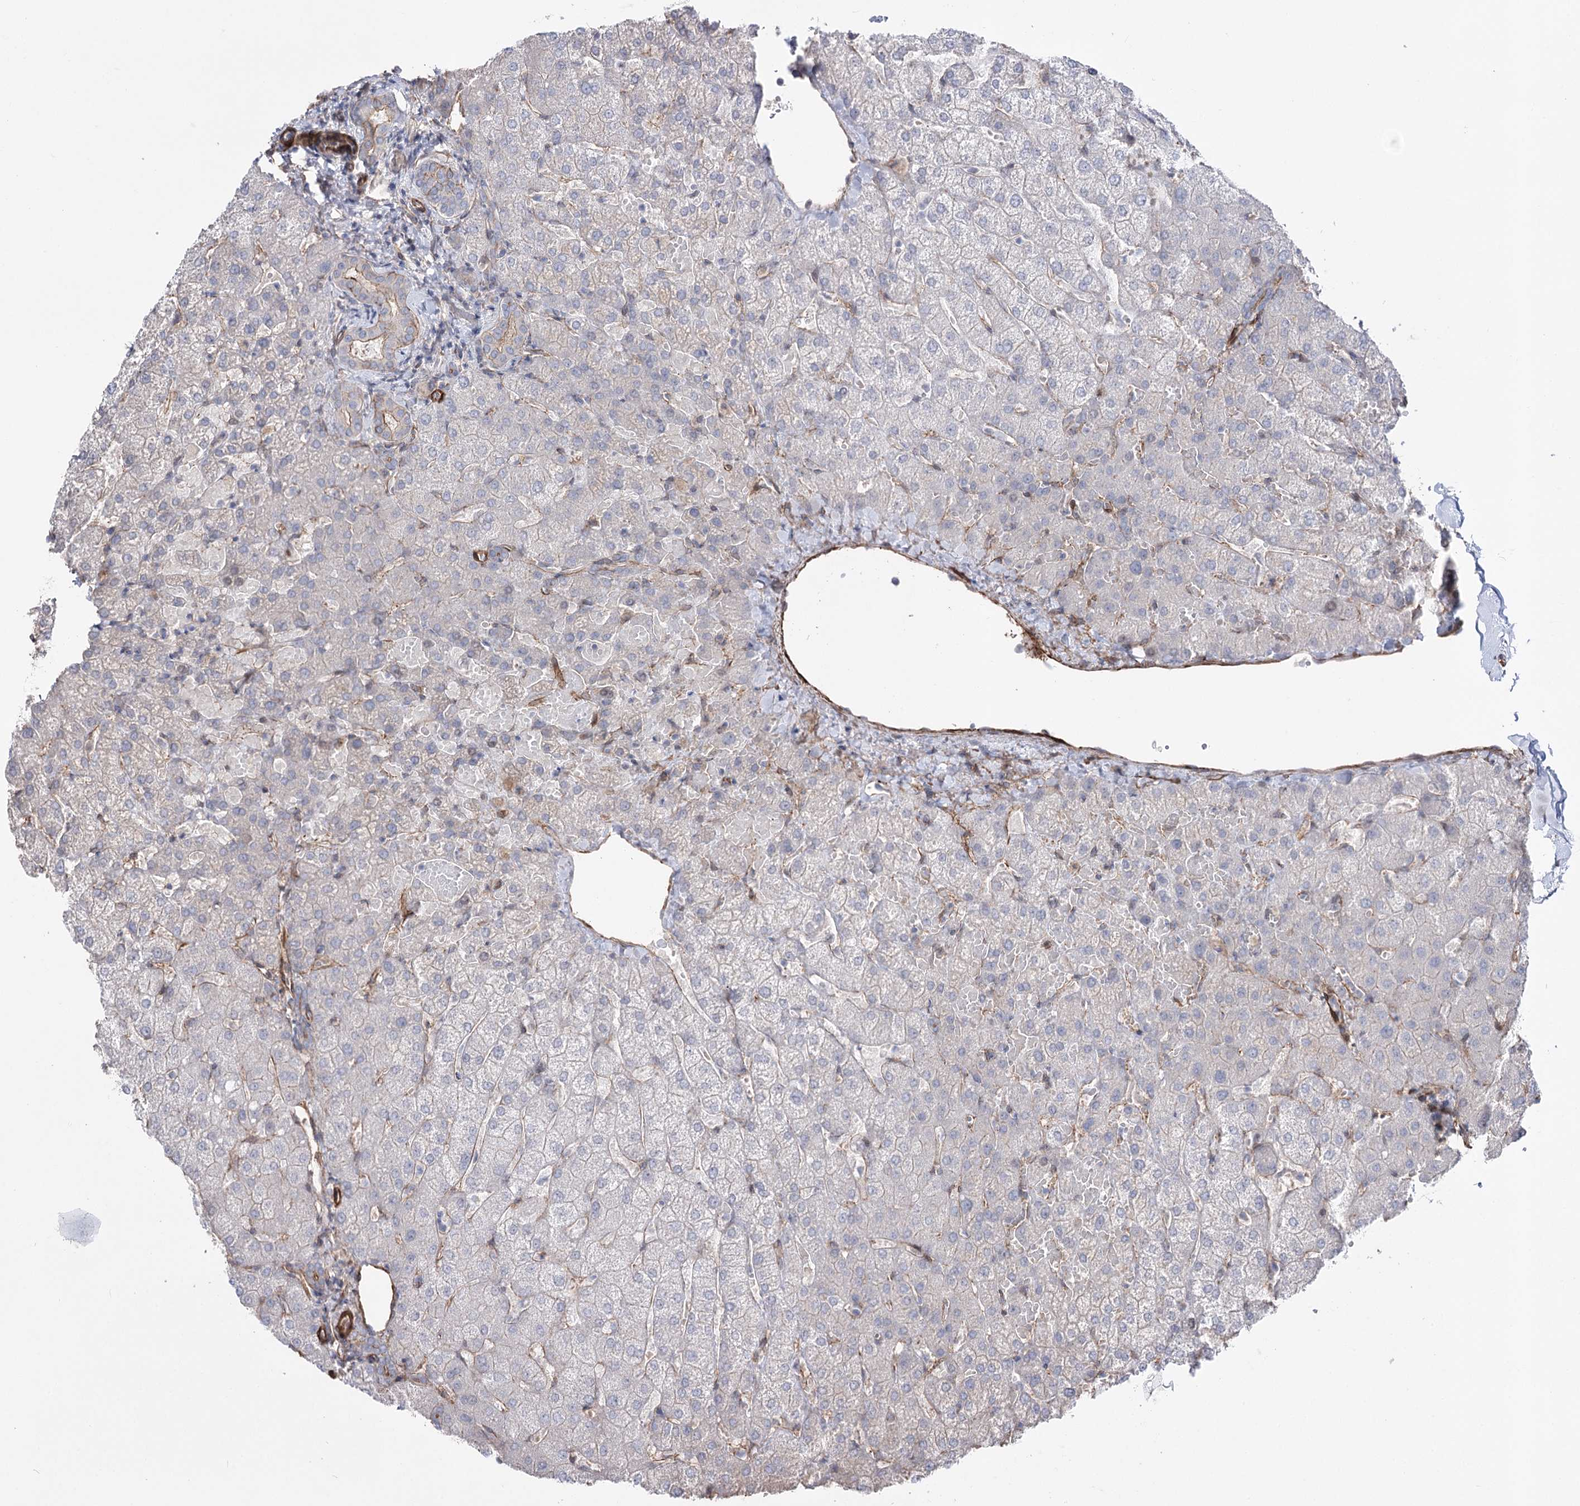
{"staining": {"intensity": "moderate", "quantity": "<25%", "location": "cytoplasmic/membranous"}, "tissue": "liver", "cell_type": "Cholangiocytes", "image_type": "normal", "snomed": [{"axis": "morphology", "description": "Normal tissue, NOS"}, {"axis": "topography", "description": "Liver"}], "caption": "Liver stained with a brown dye exhibits moderate cytoplasmic/membranous positive staining in about <25% of cholangiocytes.", "gene": "ARHGAP20", "patient": {"sex": "female", "age": 54}}